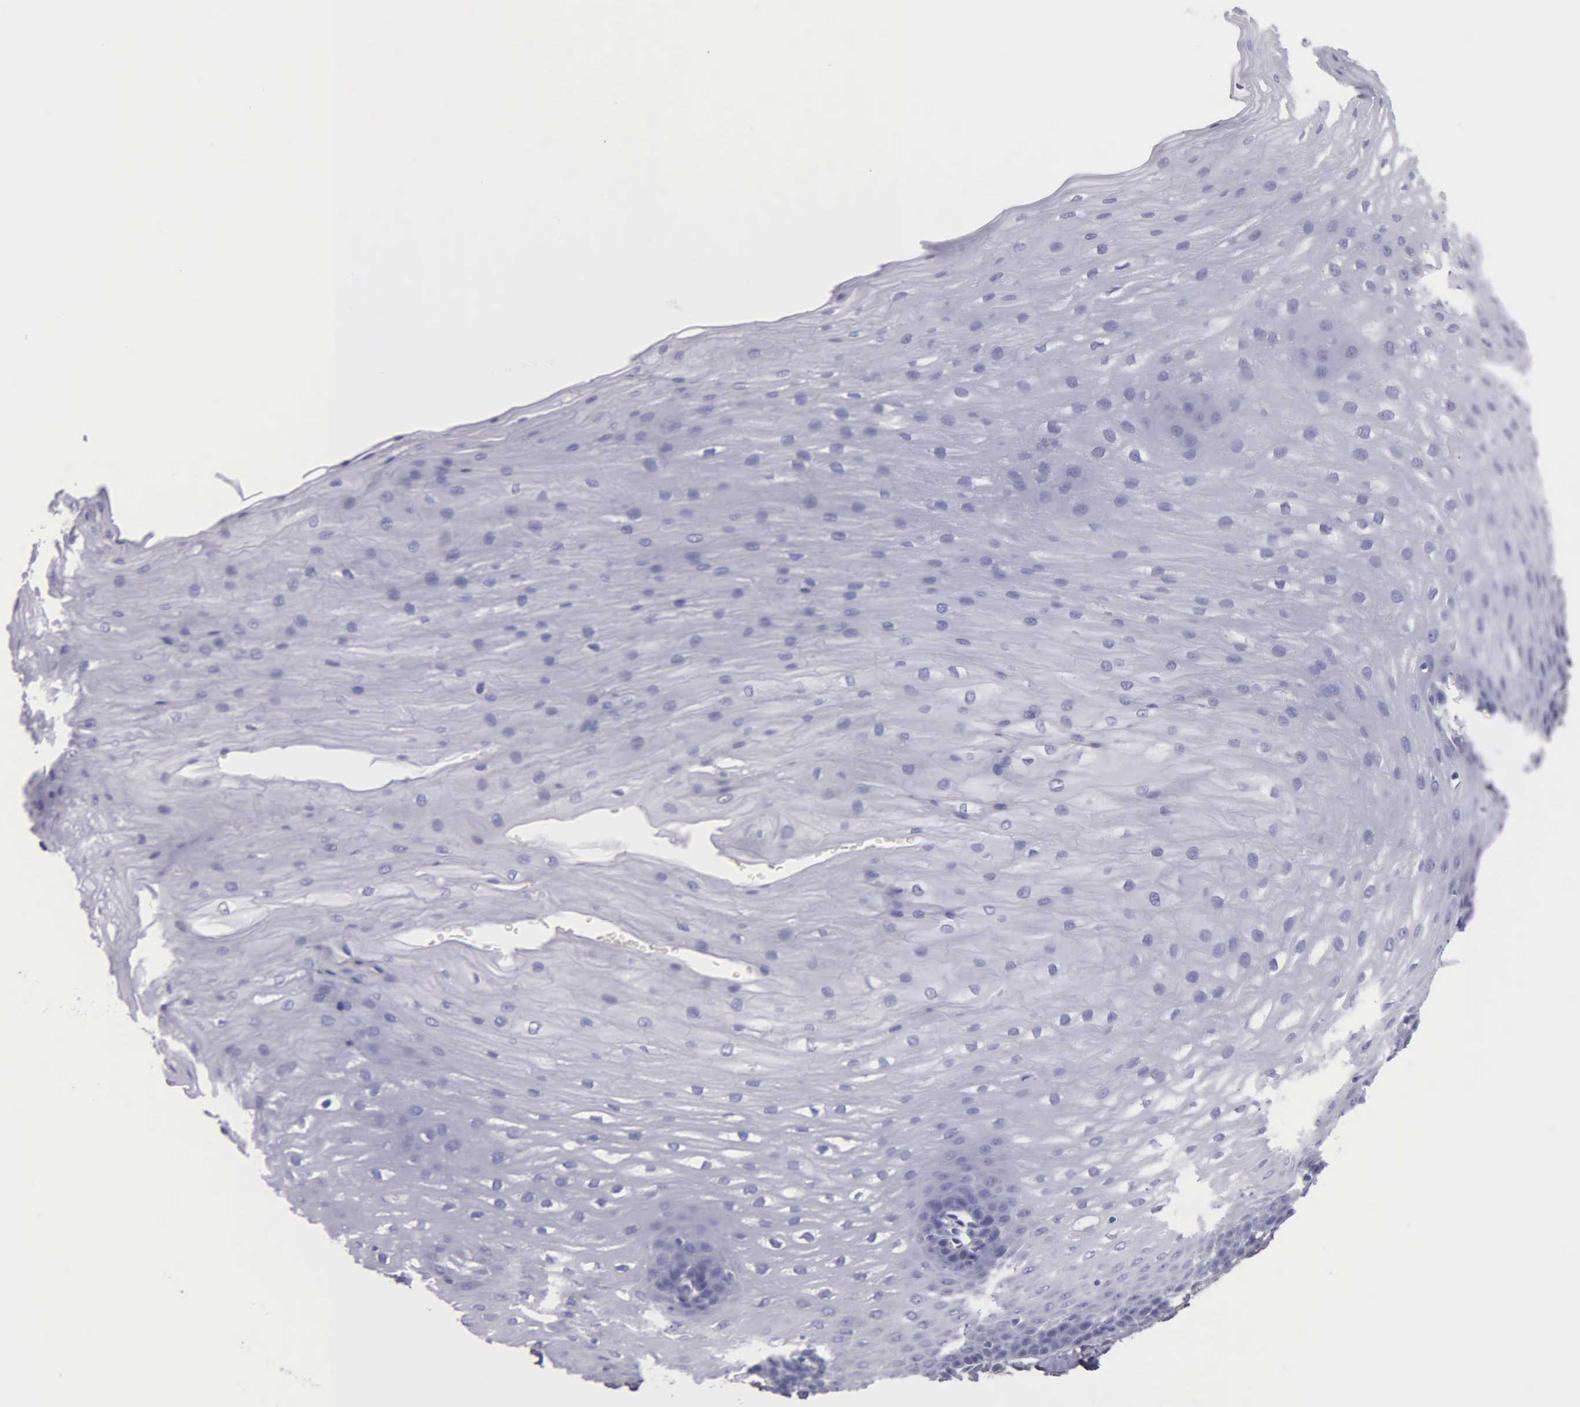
{"staining": {"intensity": "negative", "quantity": "none", "location": "none"}, "tissue": "esophagus", "cell_type": "Squamous epithelial cells", "image_type": "normal", "snomed": [{"axis": "morphology", "description": "Normal tissue, NOS"}, {"axis": "topography", "description": "Esophagus"}], "caption": "Protein analysis of benign esophagus displays no significant staining in squamous epithelial cells. The staining was performed using DAB to visualize the protein expression in brown, while the nuclei were stained in blue with hematoxylin (Magnification: 20x).", "gene": "FBLN5", "patient": {"sex": "male", "age": 70}}